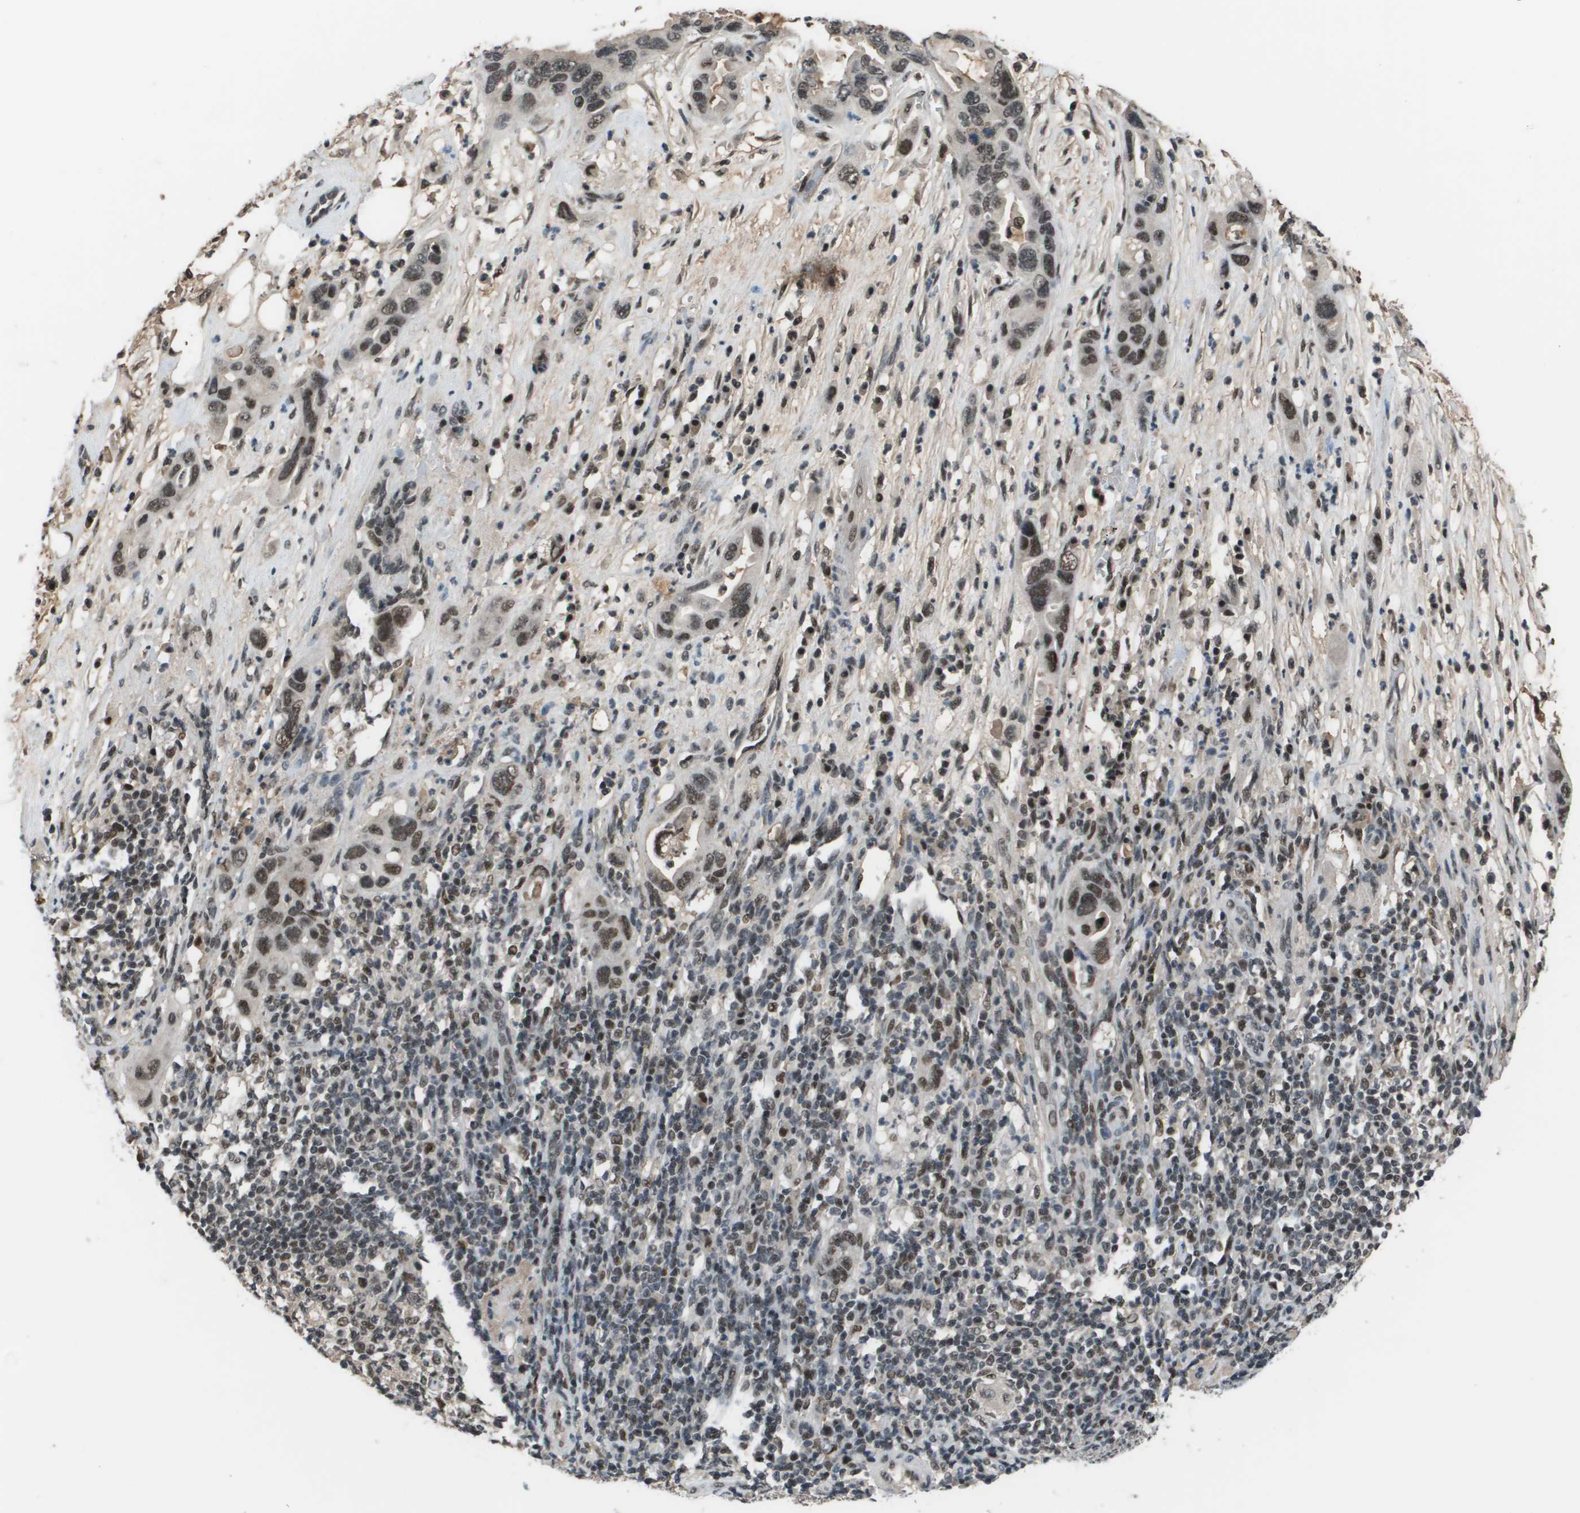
{"staining": {"intensity": "moderate", "quantity": ">75%", "location": "nuclear"}, "tissue": "pancreatic cancer", "cell_type": "Tumor cells", "image_type": "cancer", "snomed": [{"axis": "morphology", "description": "Adenocarcinoma, NOS"}, {"axis": "topography", "description": "Pancreas"}], "caption": "Pancreatic adenocarcinoma stained with a brown dye demonstrates moderate nuclear positive staining in approximately >75% of tumor cells.", "gene": "THRAP3", "patient": {"sex": "female", "age": 71}}